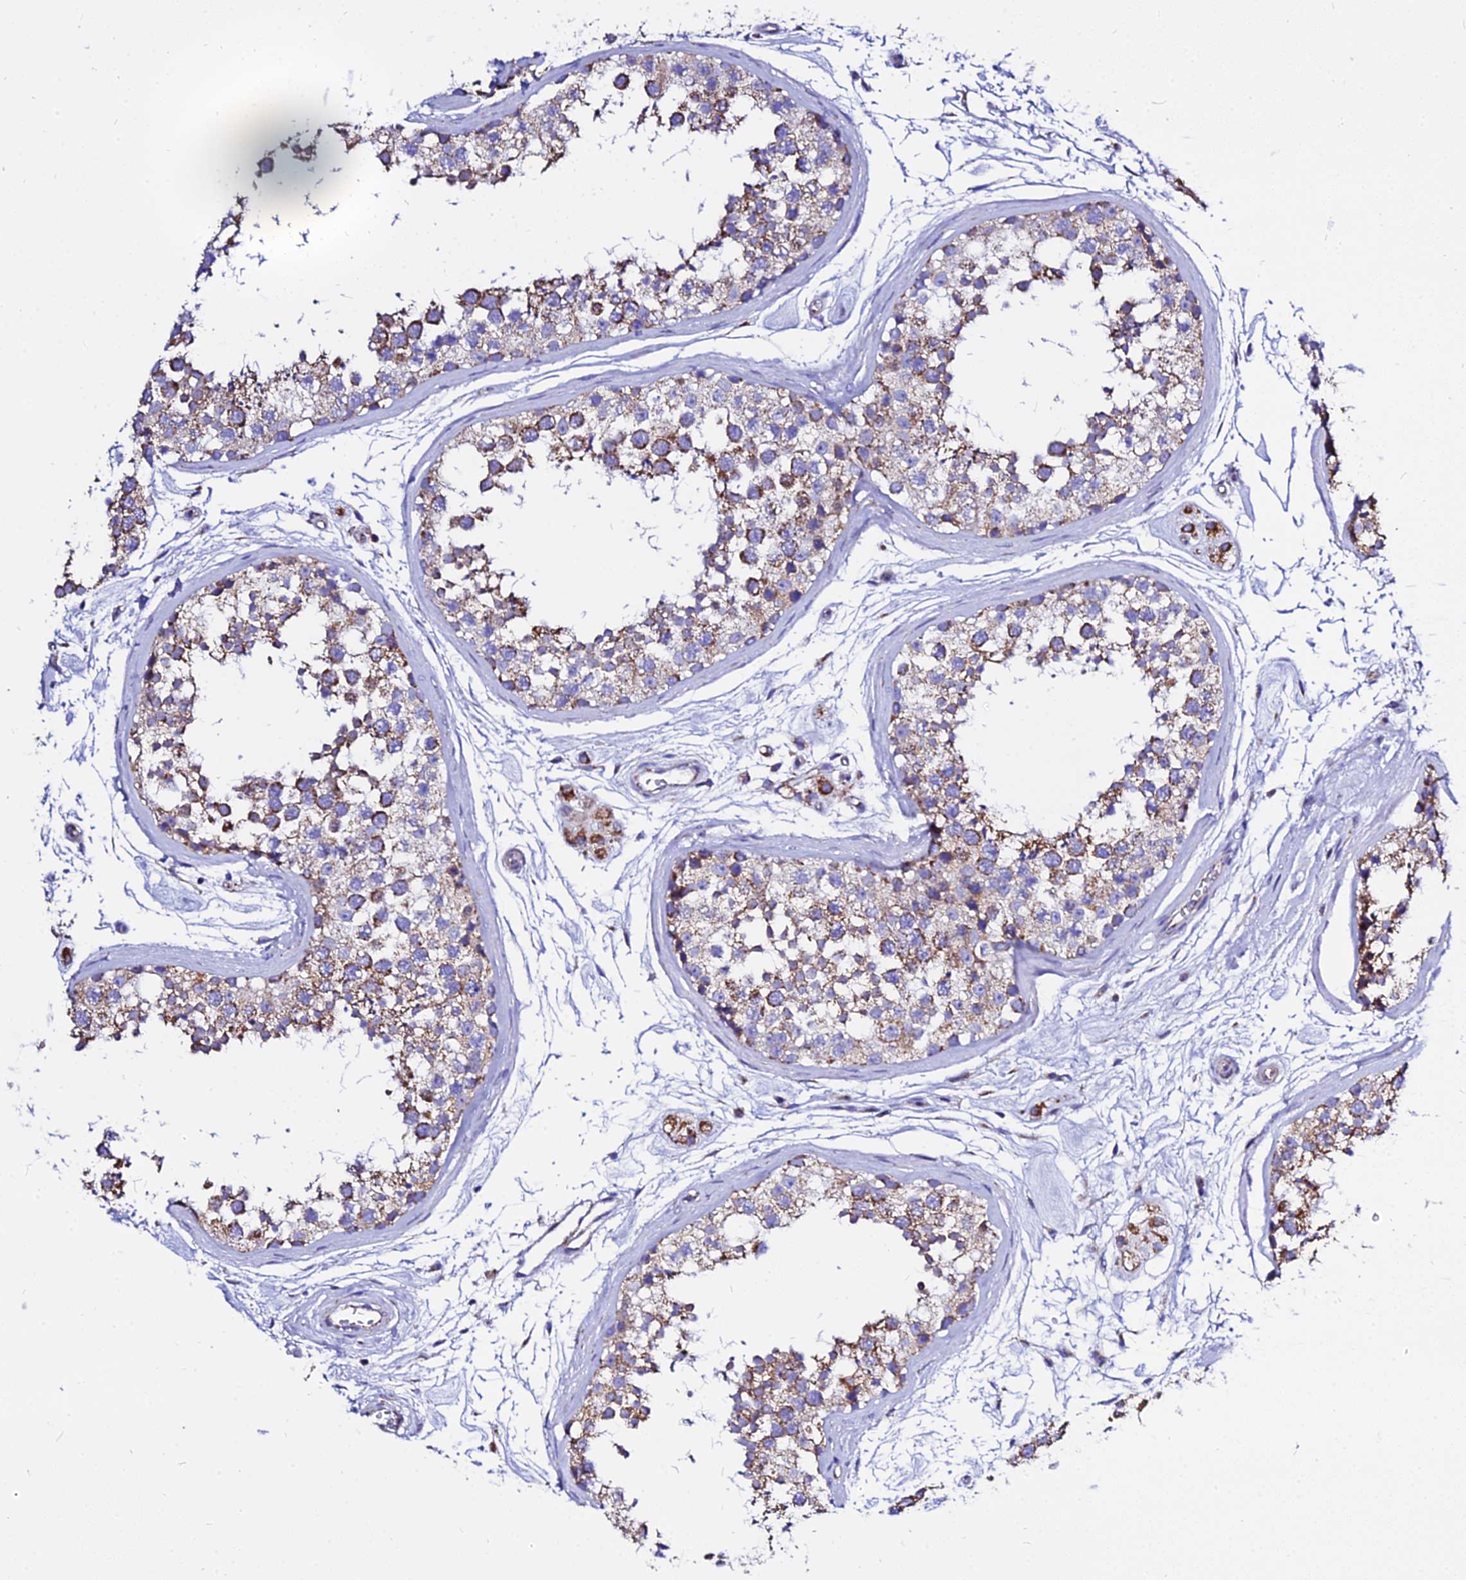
{"staining": {"intensity": "moderate", "quantity": ">75%", "location": "cytoplasmic/membranous"}, "tissue": "testis", "cell_type": "Cells in seminiferous ducts", "image_type": "normal", "snomed": [{"axis": "morphology", "description": "Normal tissue, NOS"}, {"axis": "topography", "description": "Testis"}], "caption": "Immunohistochemical staining of normal human testis reveals medium levels of moderate cytoplasmic/membranous staining in approximately >75% of cells in seminiferous ducts.", "gene": "ZNF573", "patient": {"sex": "male", "age": 56}}